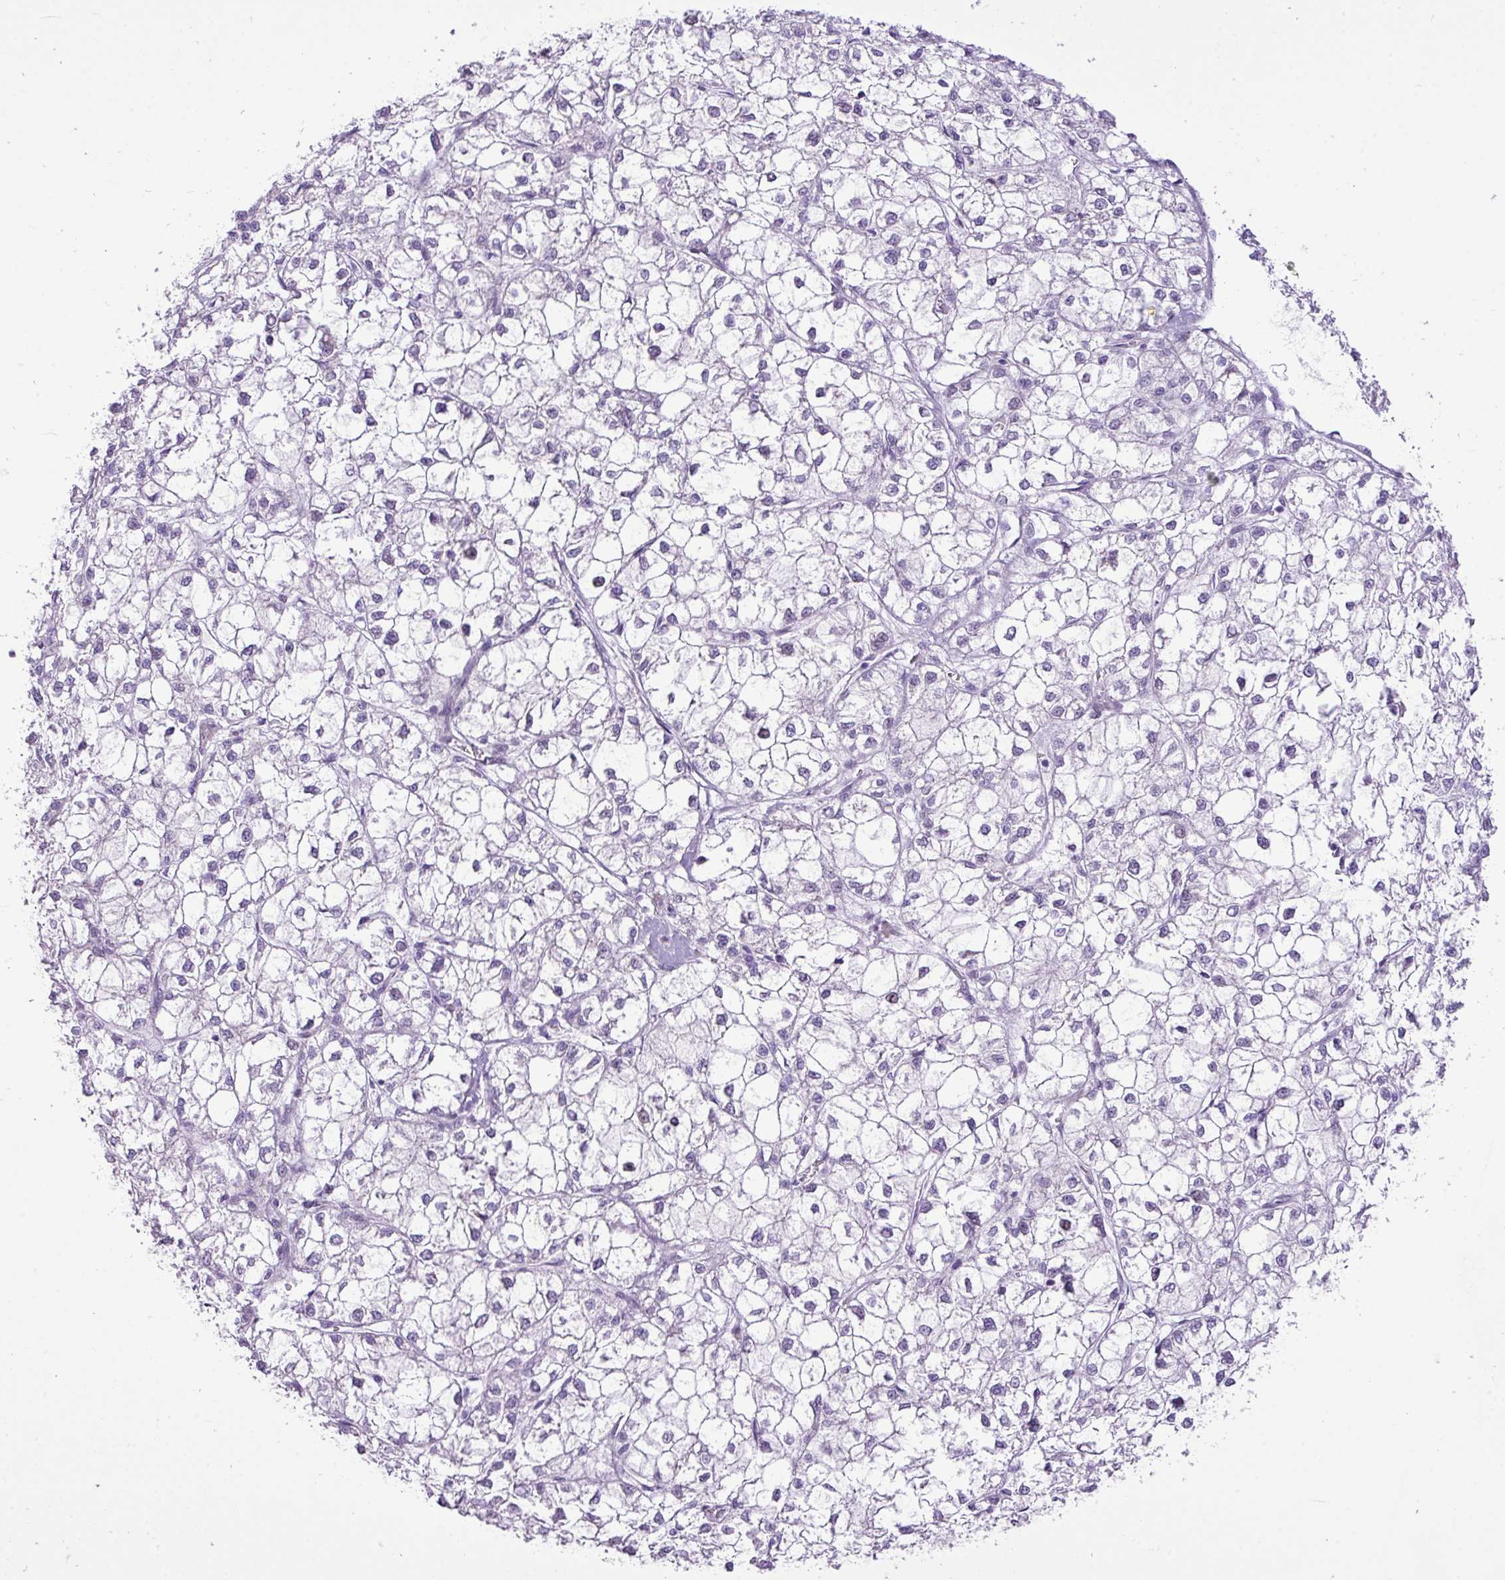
{"staining": {"intensity": "negative", "quantity": "none", "location": "none"}, "tissue": "liver cancer", "cell_type": "Tumor cells", "image_type": "cancer", "snomed": [{"axis": "morphology", "description": "Carcinoma, Hepatocellular, NOS"}, {"axis": "topography", "description": "Liver"}], "caption": "This is a image of IHC staining of hepatocellular carcinoma (liver), which shows no positivity in tumor cells.", "gene": "ELOA2", "patient": {"sex": "female", "age": 43}}